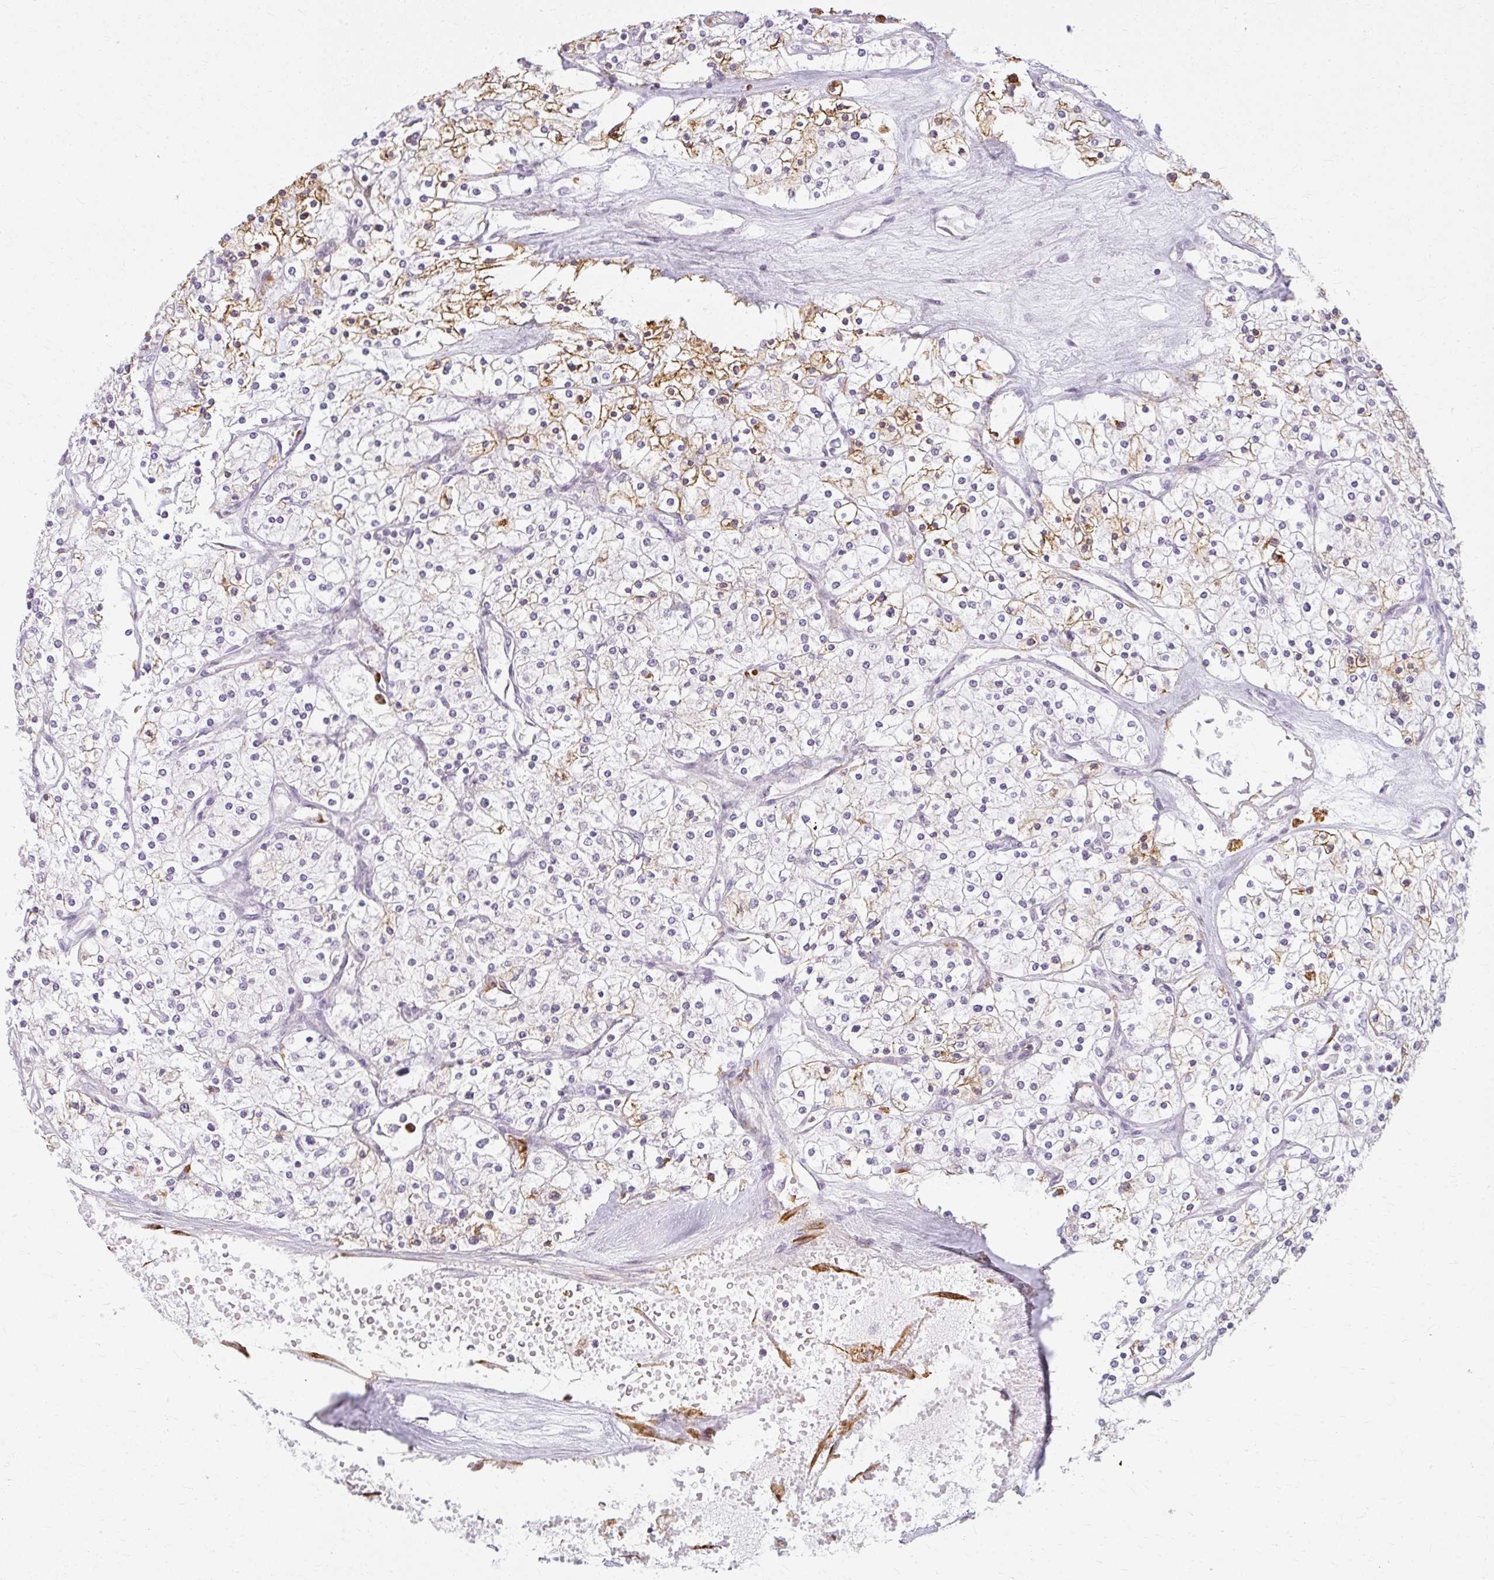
{"staining": {"intensity": "moderate", "quantity": "<25%", "location": "cytoplasmic/membranous"}, "tissue": "renal cancer", "cell_type": "Tumor cells", "image_type": "cancer", "snomed": [{"axis": "morphology", "description": "Adenocarcinoma, NOS"}, {"axis": "topography", "description": "Kidney"}], "caption": "This histopathology image shows adenocarcinoma (renal) stained with immunohistochemistry (IHC) to label a protein in brown. The cytoplasmic/membranous of tumor cells show moderate positivity for the protein. Nuclei are counter-stained blue.", "gene": "ZFYVE26", "patient": {"sex": "male", "age": 80}}